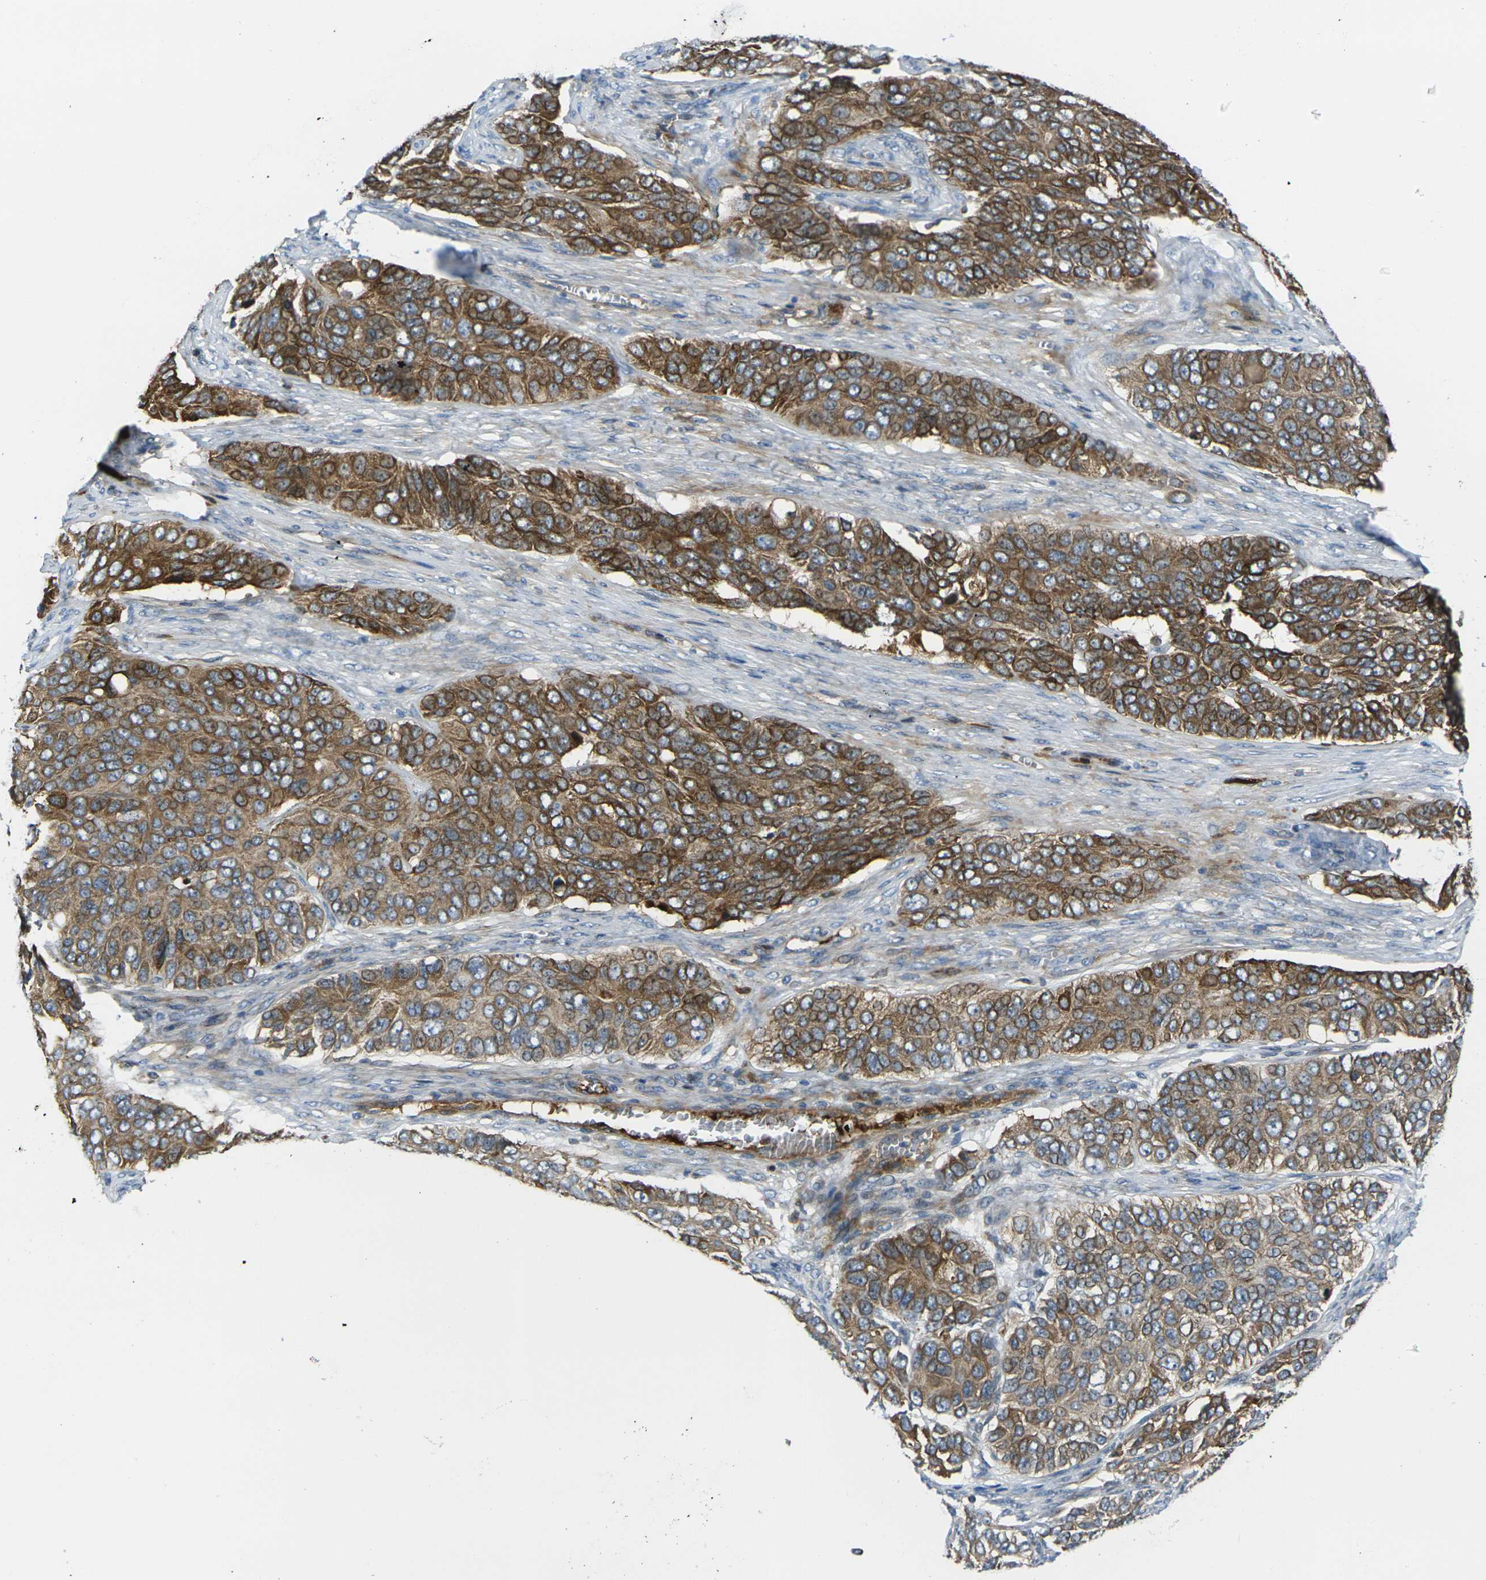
{"staining": {"intensity": "moderate", "quantity": ">75%", "location": "cytoplasmic/membranous"}, "tissue": "ovarian cancer", "cell_type": "Tumor cells", "image_type": "cancer", "snomed": [{"axis": "morphology", "description": "Carcinoma, endometroid"}, {"axis": "topography", "description": "Ovary"}], "caption": "Ovarian cancer (endometroid carcinoma) tissue displays moderate cytoplasmic/membranous staining in about >75% of tumor cells, visualized by immunohistochemistry. Immunohistochemistry stains the protein in brown and the nuclei are stained blue.", "gene": "FZD1", "patient": {"sex": "female", "age": 51}}